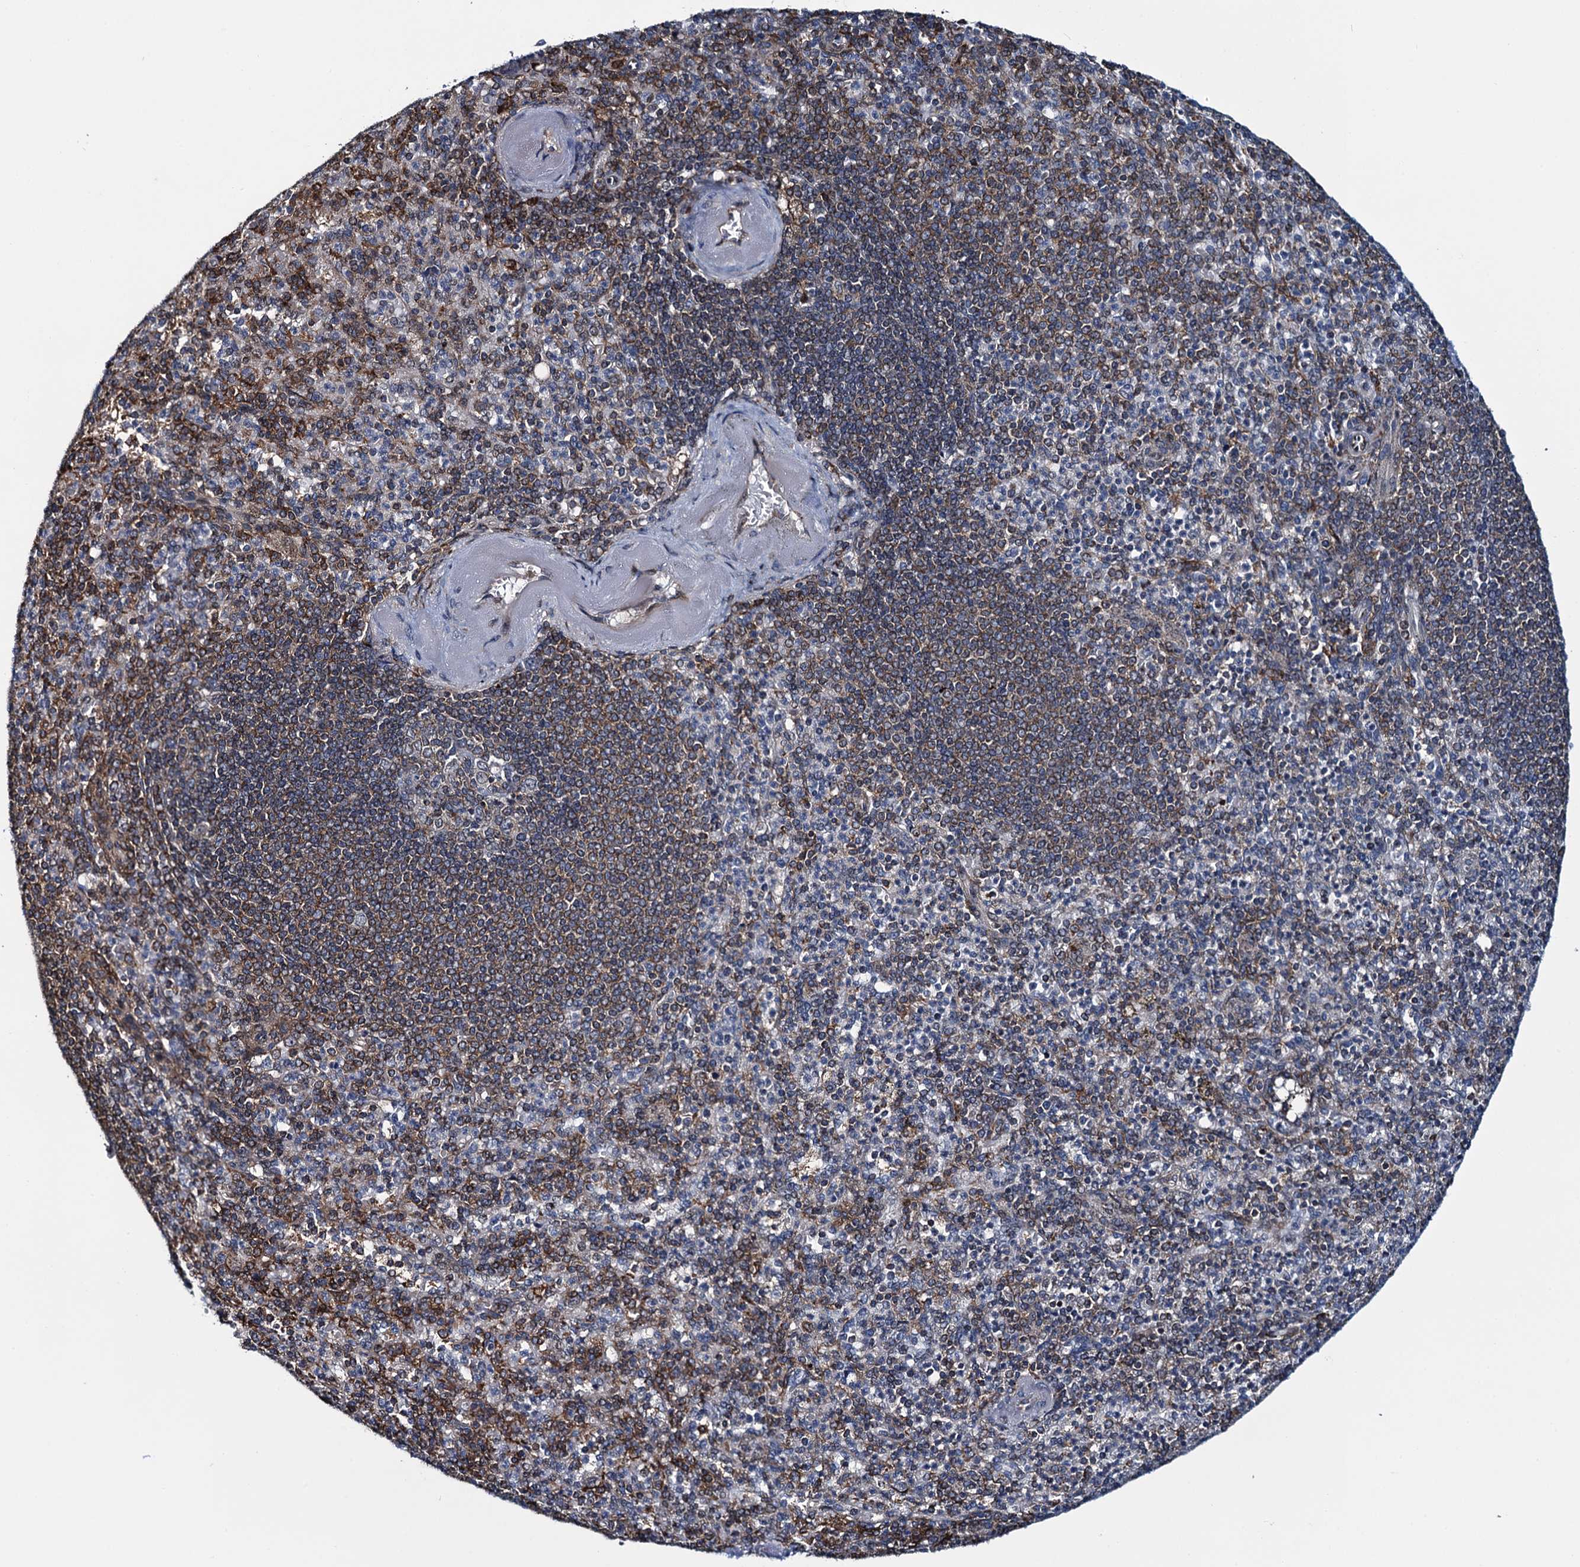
{"staining": {"intensity": "moderate", "quantity": "<25%", "location": "cytoplasmic/membranous"}, "tissue": "spleen", "cell_type": "Cells in red pulp", "image_type": "normal", "snomed": [{"axis": "morphology", "description": "Normal tissue, NOS"}, {"axis": "topography", "description": "Spleen"}], "caption": "Cells in red pulp reveal low levels of moderate cytoplasmic/membranous staining in about <25% of cells in benign human spleen.", "gene": "CCDC102A", "patient": {"sex": "female", "age": 74}}